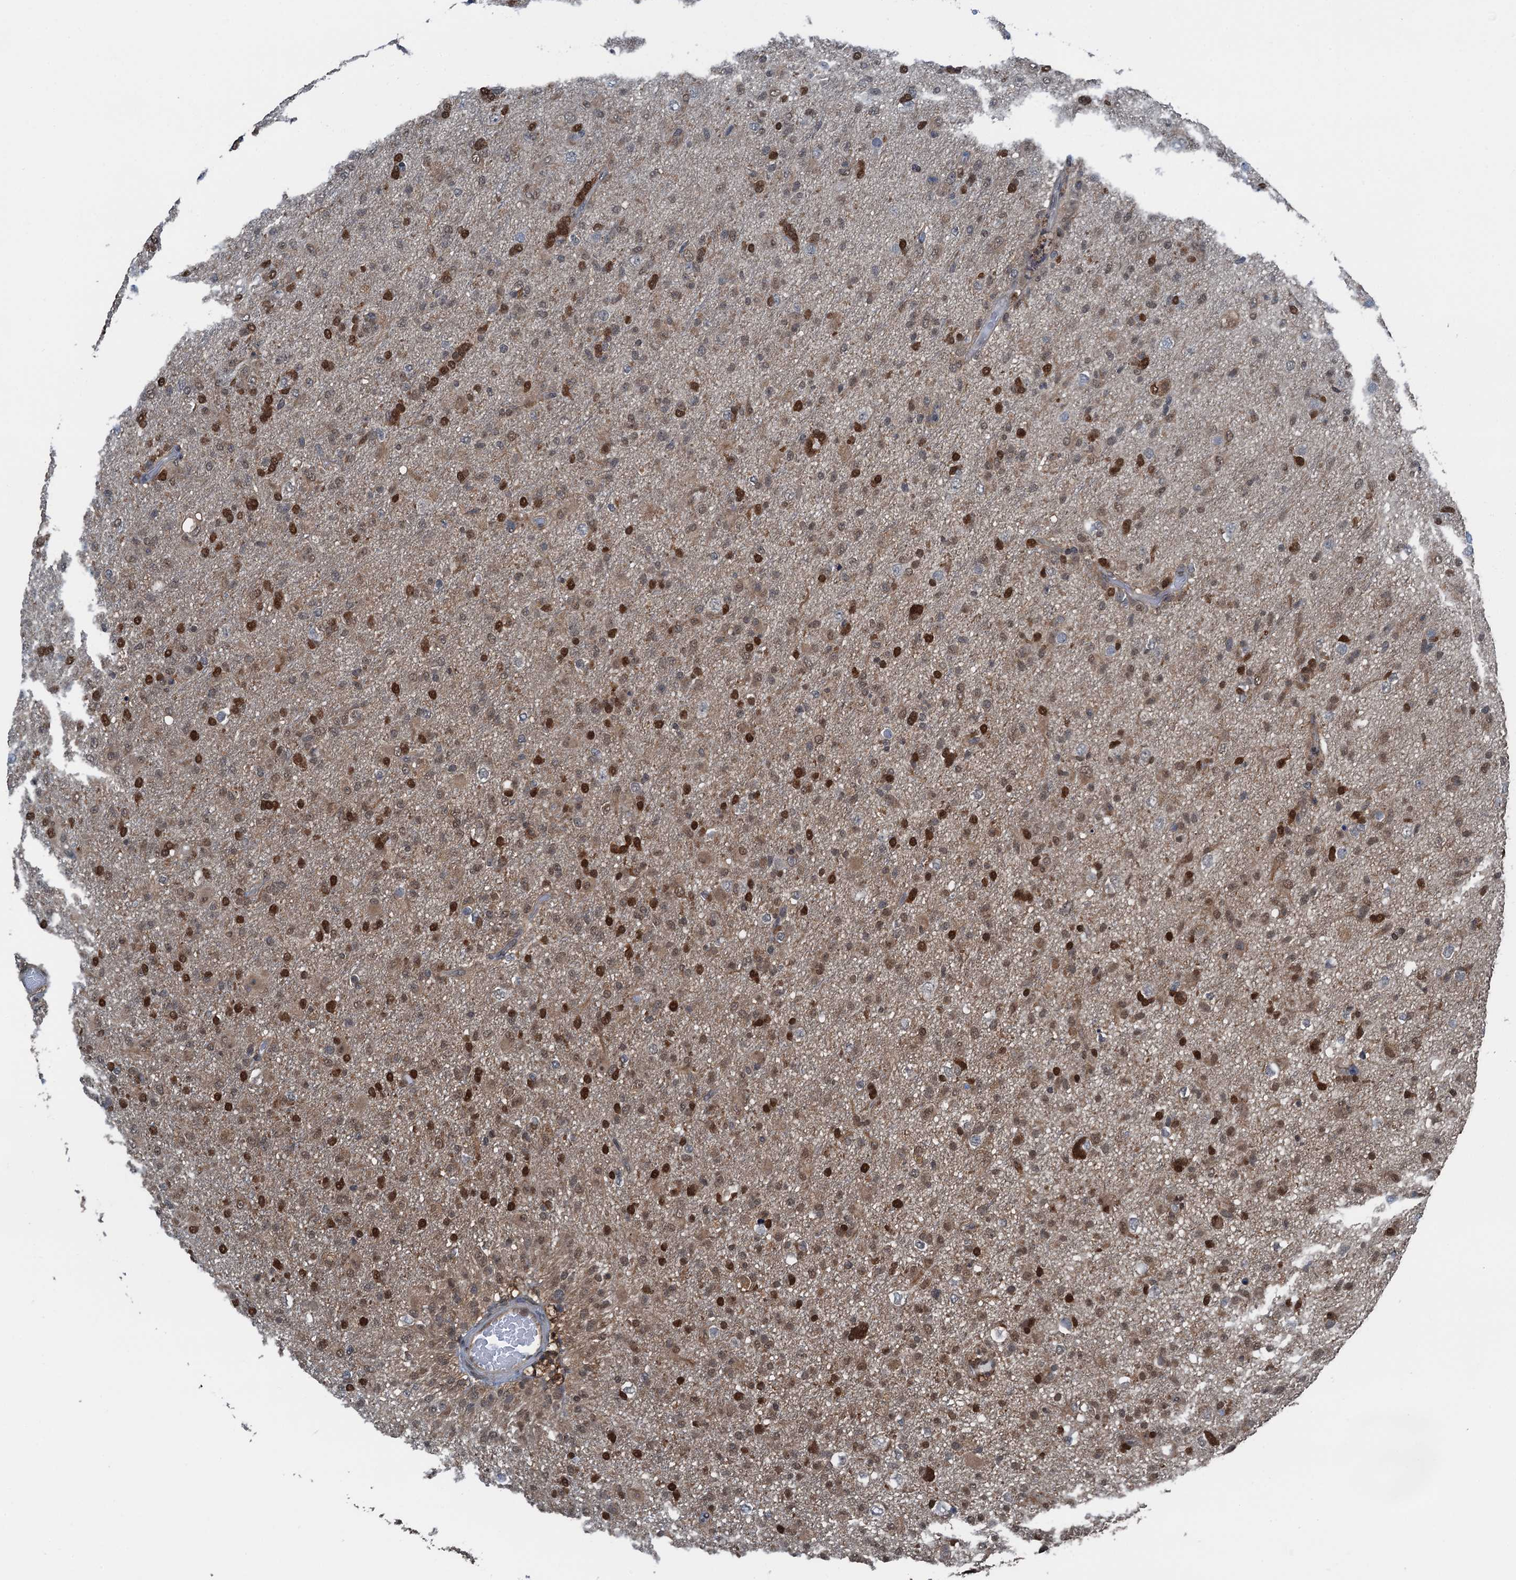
{"staining": {"intensity": "strong", "quantity": "25%-75%", "location": "nuclear"}, "tissue": "glioma", "cell_type": "Tumor cells", "image_type": "cancer", "snomed": [{"axis": "morphology", "description": "Glioma, malignant, Low grade"}, {"axis": "topography", "description": "Brain"}], "caption": "Malignant low-grade glioma stained with DAB (3,3'-diaminobenzidine) immunohistochemistry displays high levels of strong nuclear staining in about 25%-75% of tumor cells. (DAB IHC, brown staining for protein, blue staining for nuclei).", "gene": "RNH1", "patient": {"sex": "male", "age": 65}}